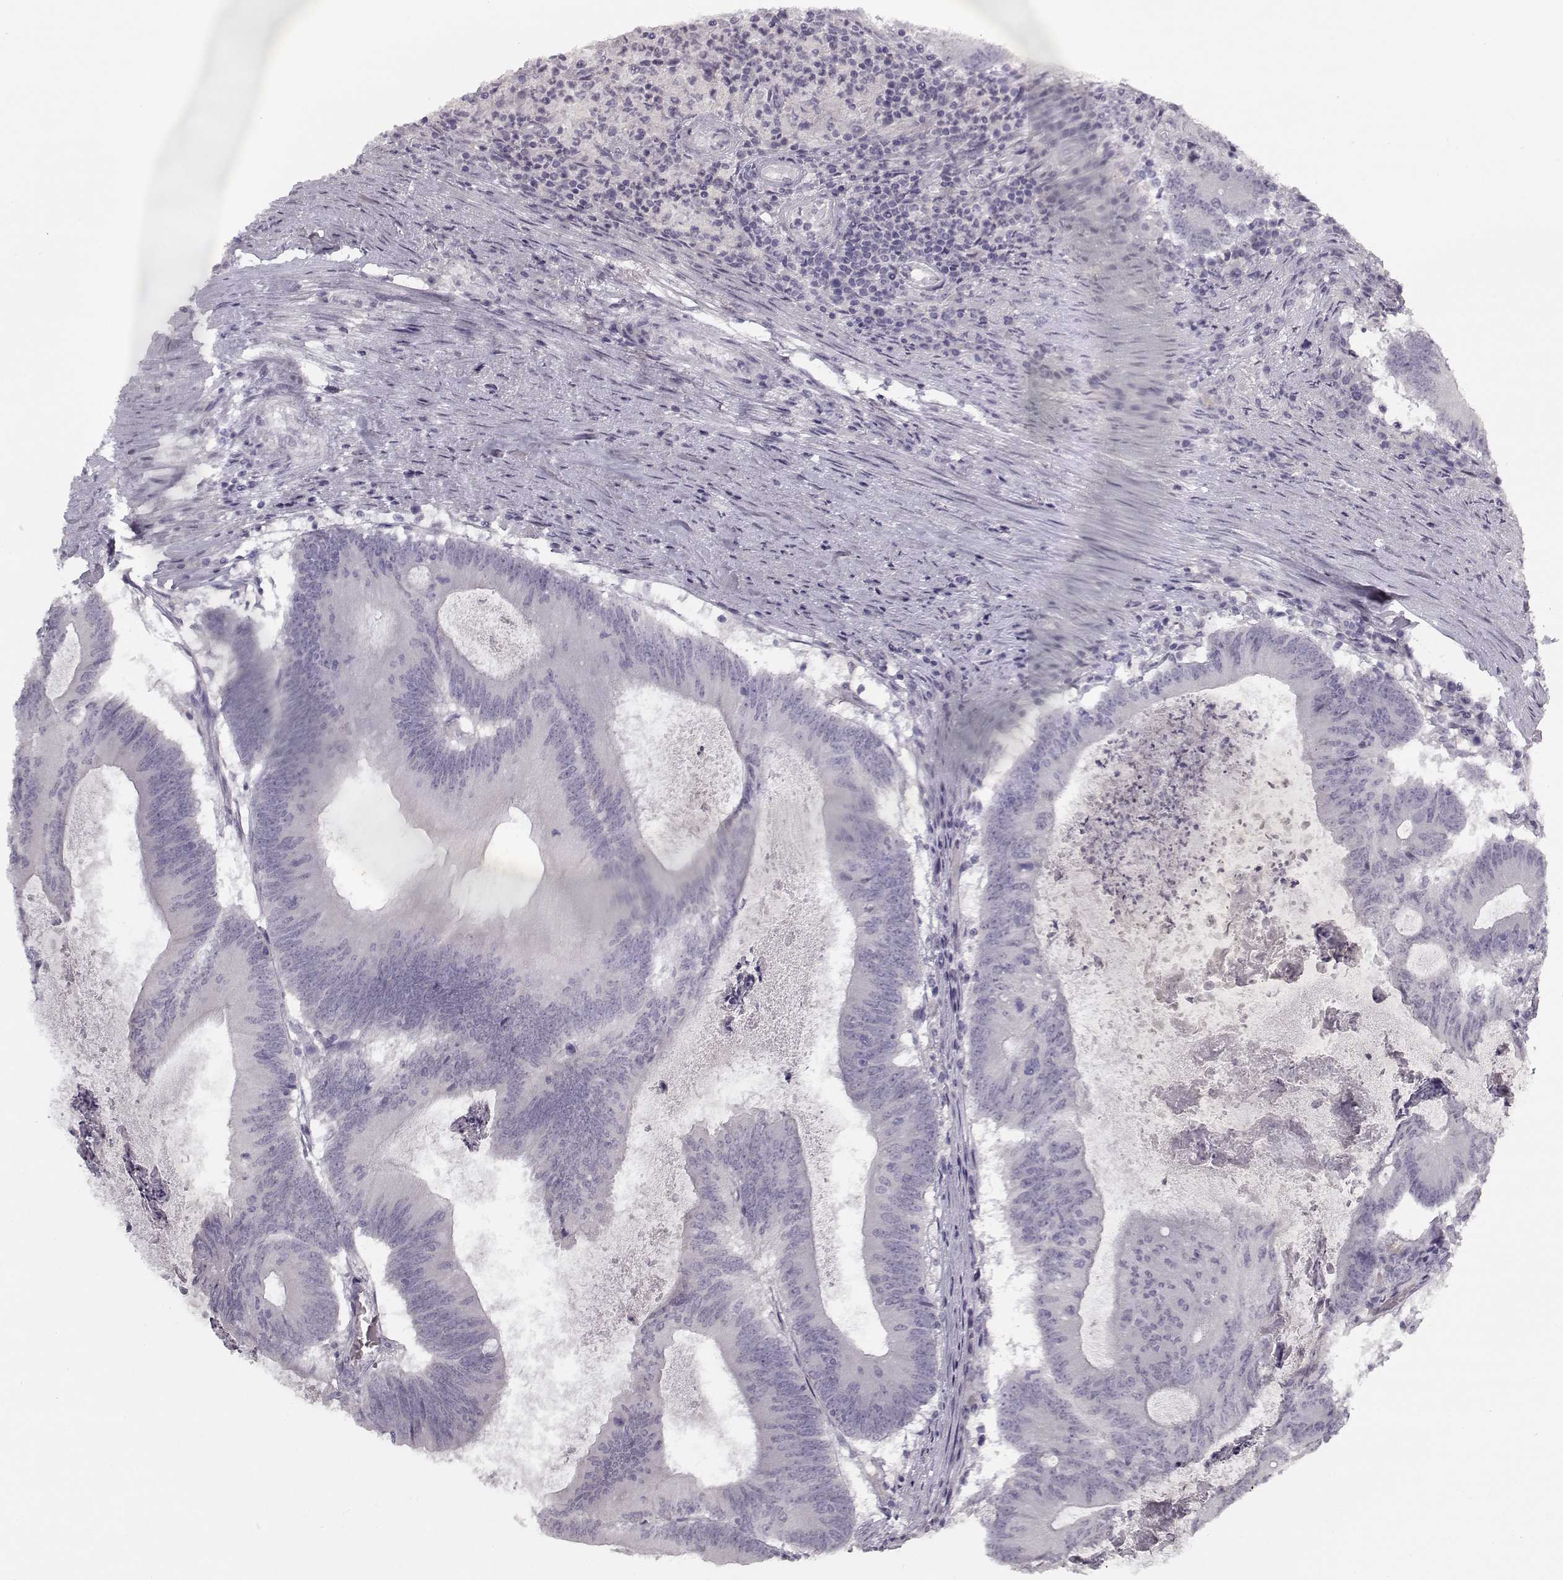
{"staining": {"intensity": "negative", "quantity": "none", "location": "none"}, "tissue": "colorectal cancer", "cell_type": "Tumor cells", "image_type": "cancer", "snomed": [{"axis": "morphology", "description": "Adenocarcinoma, NOS"}, {"axis": "topography", "description": "Colon"}], "caption": "DAB immunohistochemical staining of human adenocarcinoma (colorectal) exhibits no significant positivity in tumor cells.", "gene": "SNCA", "patient": {"sex": "female", "age": 70}}